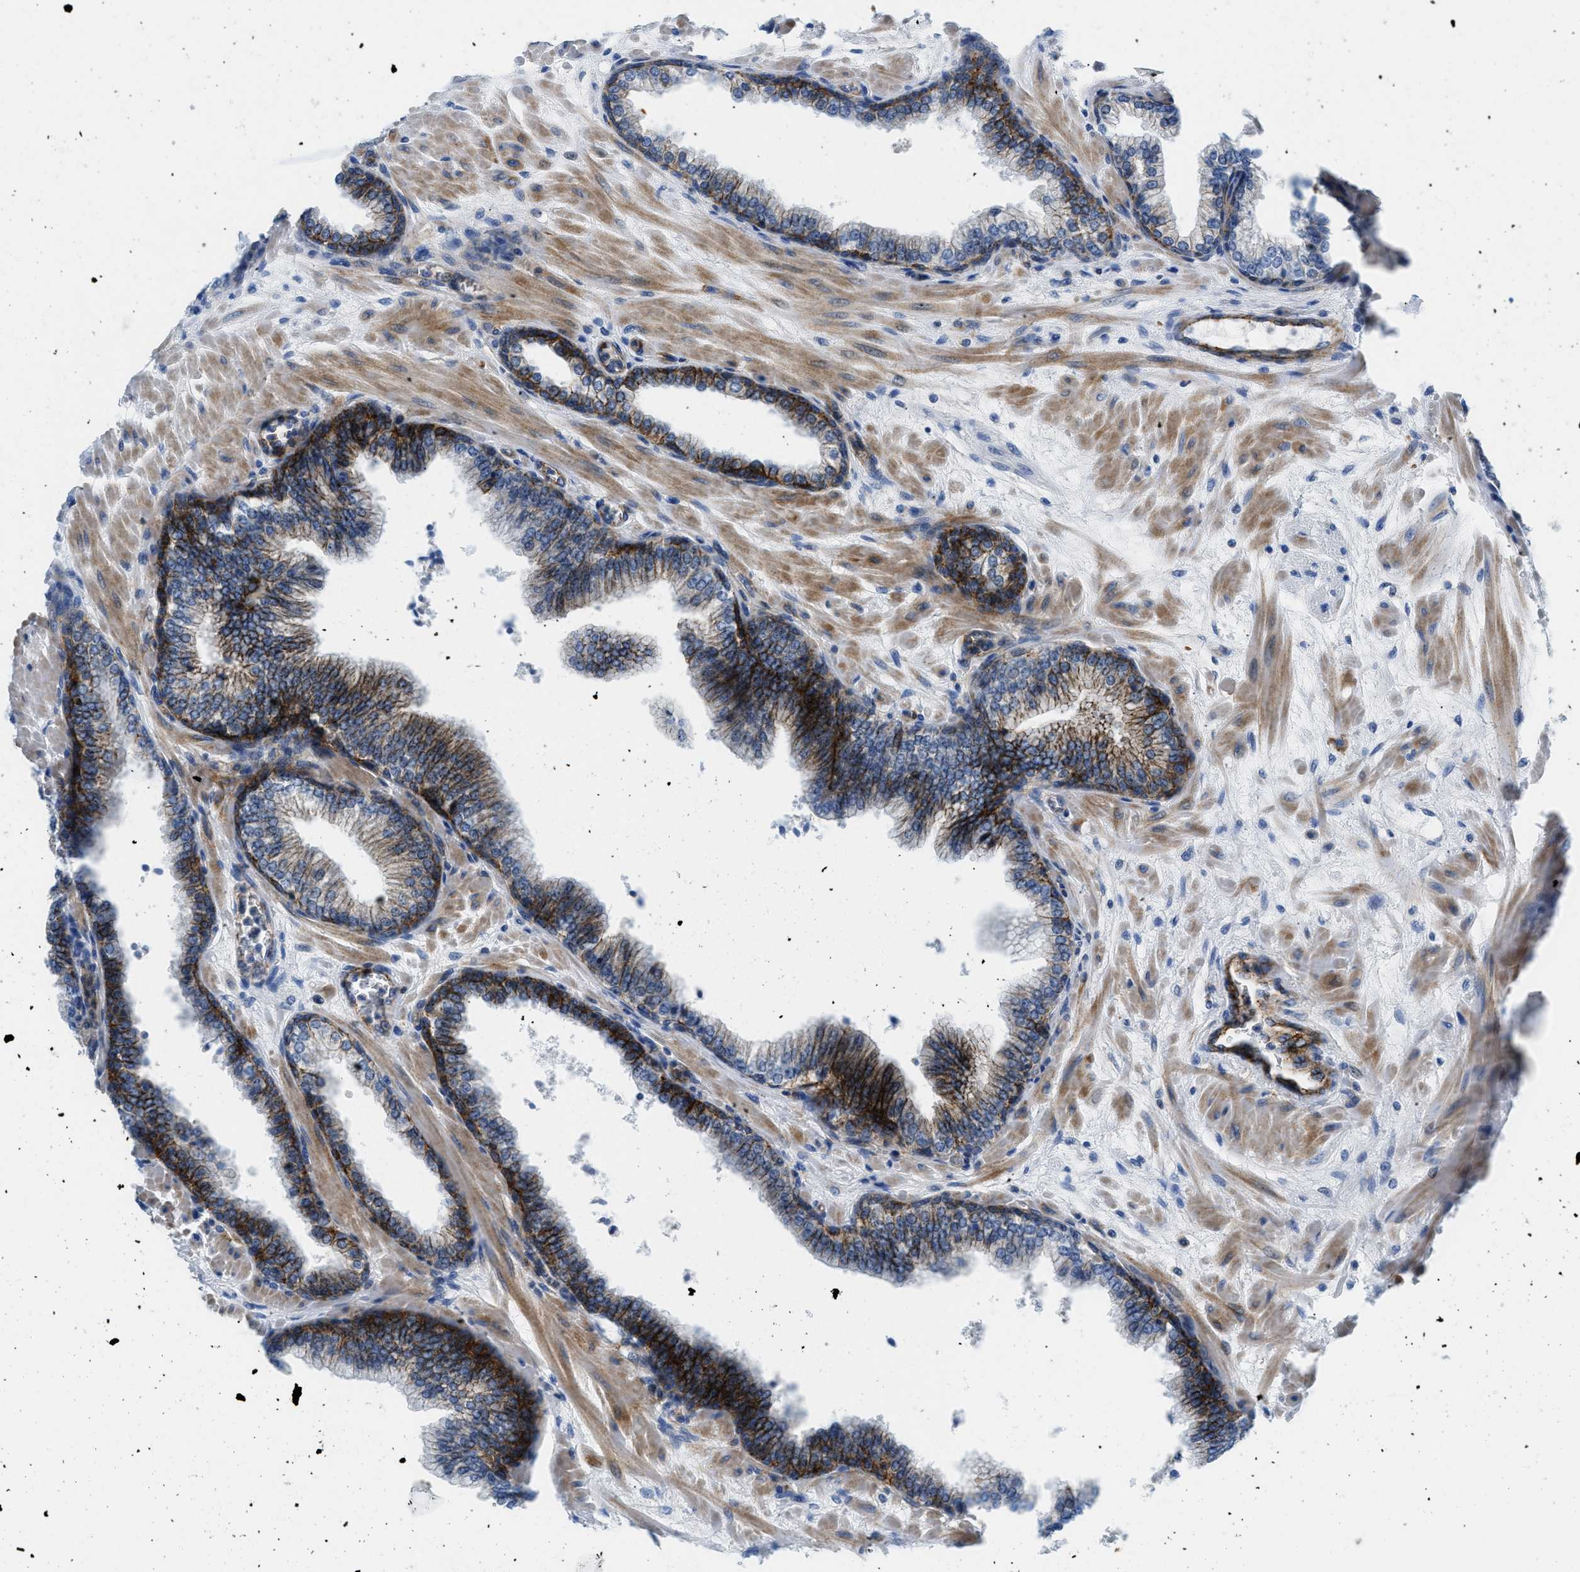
{"staining": {"intensity": "strong", "quantity": ">75%", "location": "cytoplasmic/membranous"}, "tissue": "prostate", "cell_type": "Glandular cells", "image_type": "normal", "snomed": [{"axis": "morphology", "description": "Normal tissue, NOS"}, {"axis": "morphology", "description": "Urothelial carcinoma, Low grade"}, {"axis": "topography", "description": "Urinary bladder"}, {"axis": "topography", "description": "Prostate"}], "caption": "This is an image of IHC staining of normal prostate, which shows strong positivity in the cytoplasmic/membranous of glandular cells.", "gene": "CUTA", "patient": {"sex": "male", "age": 60}}